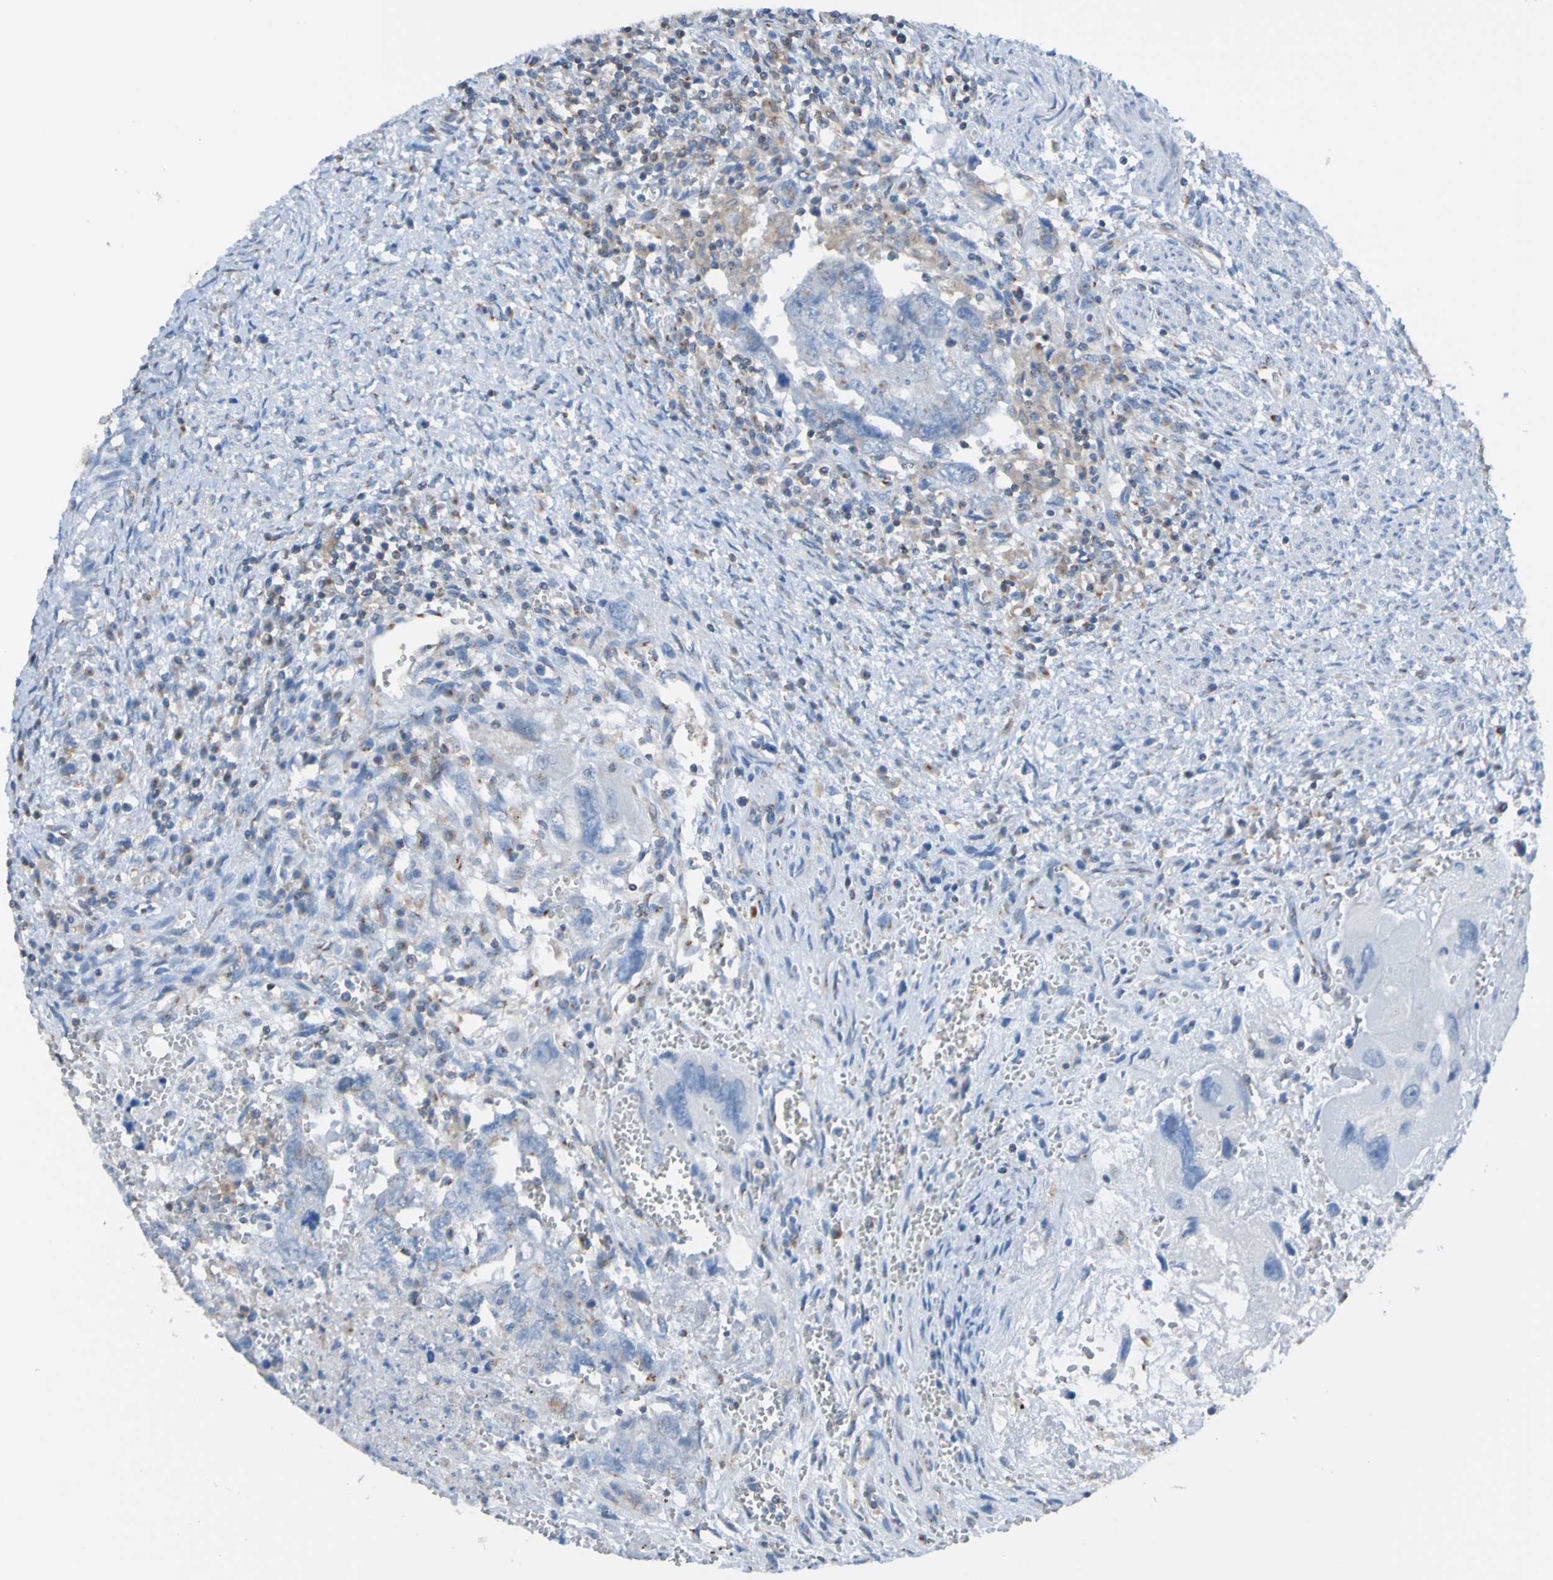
{"staining": {"intensity": "negative", "quantity": "none", "location": "none"}, "tissue": "testis cancer", "cell_type": "Tumor cells", "image_type": "cancer", "snomed": [{"axis": "morphology", "description": "Carcinoma, Embryonal, NOS"}, {"axis": "topography", "description": "Testis"}], "caption": "IHC of testis cancer shows no staining in tumor cells.", "gene": "MINAR1", "patient": {"sex": "male", "age": 28}}